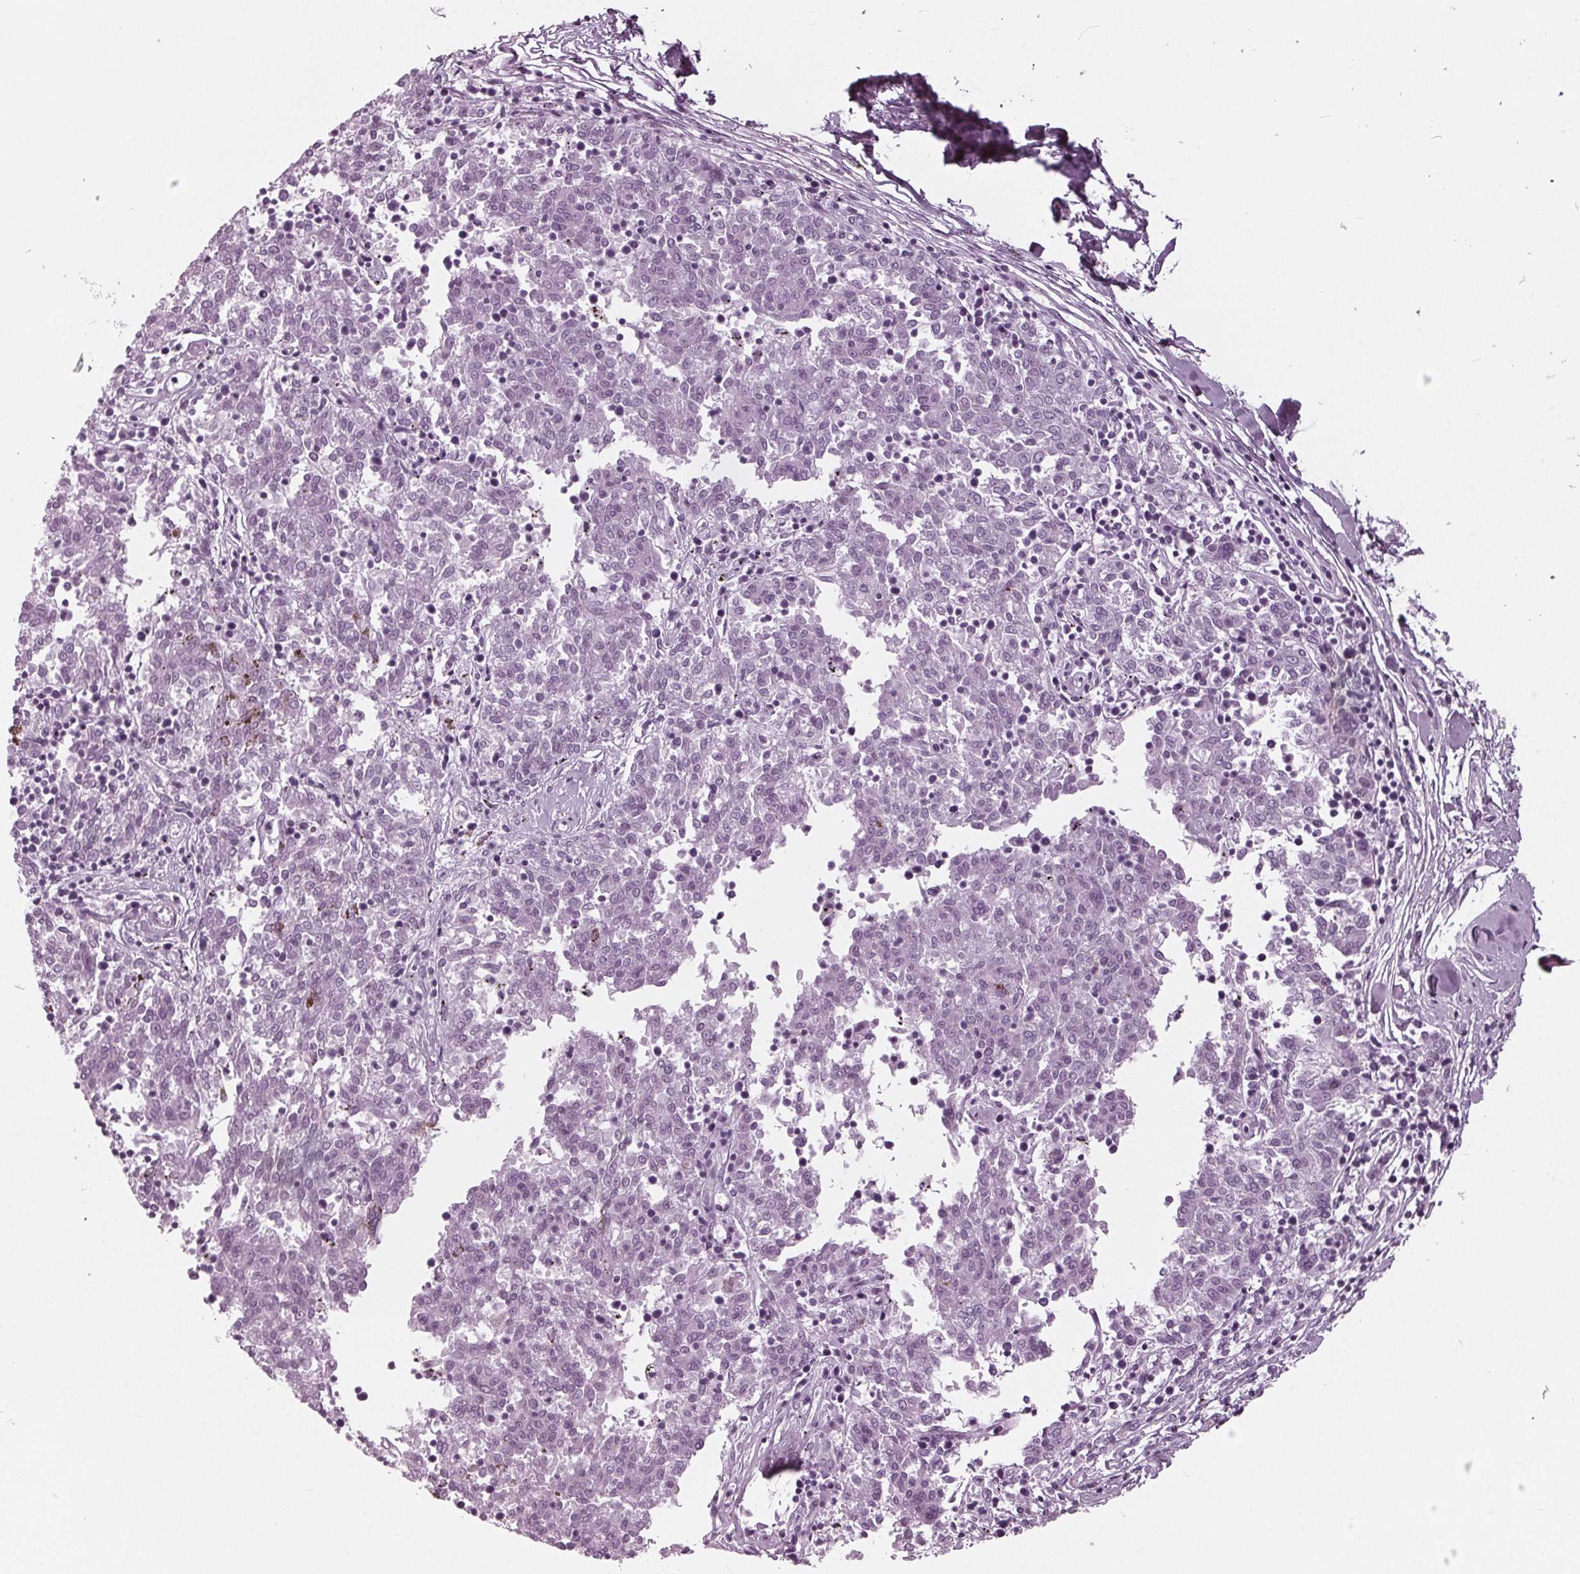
{"staining": {"intensity": "negative", "quantity": "none", "location": "none"}, "tissue": "melanoma", "cell_type": "Tumor cells", "image_type": "cancer", "snomed": [{"axis": "morphology", "description": "Malignant melanoma, NOS"}, {"axis": "topography", "description": "Skin"}], "caption": "This is a image of IHC staining of melanoma, which shows no staining in tumor cells.", "gene": "KRT28", "patient": {"sex": "female", "age": 72}}